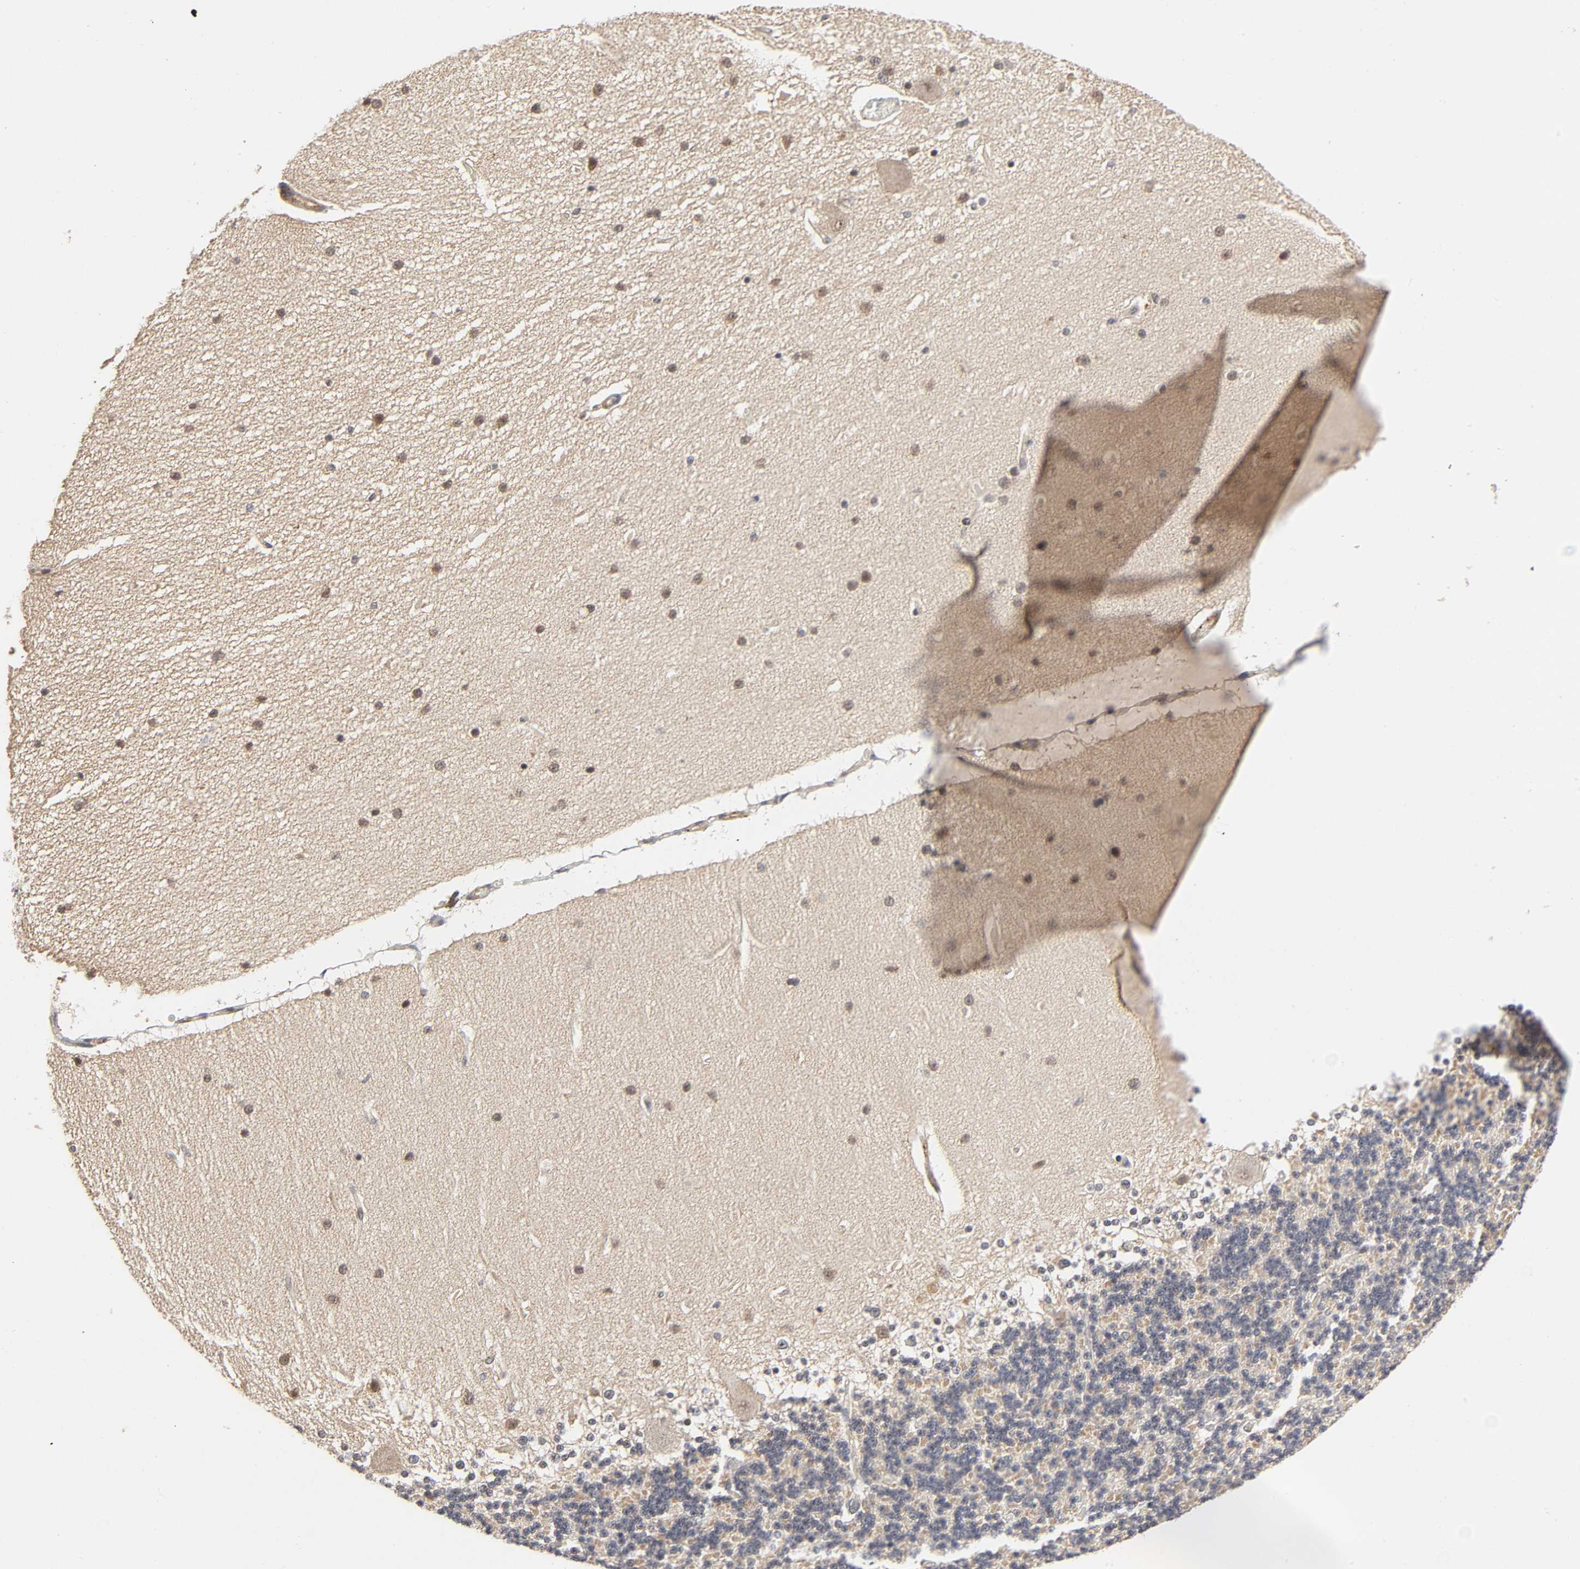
{"staining": {"intensity": "negative", "quantity": "none", "location": "none"}, "tissue": "cerebellum", "cell_type": "Cells in granular layer", "image_type": "normal", "snomed": [{"axis": "morphology", "description": "Normal tissue, NOS"}, {"axis": "topography", "description": "Cerebellum"}], "caption": "Normal cerebellum was stained to show a protein in brown. There is no significant positivity in cells in granular layer. (Brightfield microscopy of DAB (3,3'-diaminobenzidine) immunohistochemistry (IHC) at high magnification).", "gene": "ZKSCAN8", "patient": {"sex": "female", "age": 54}}